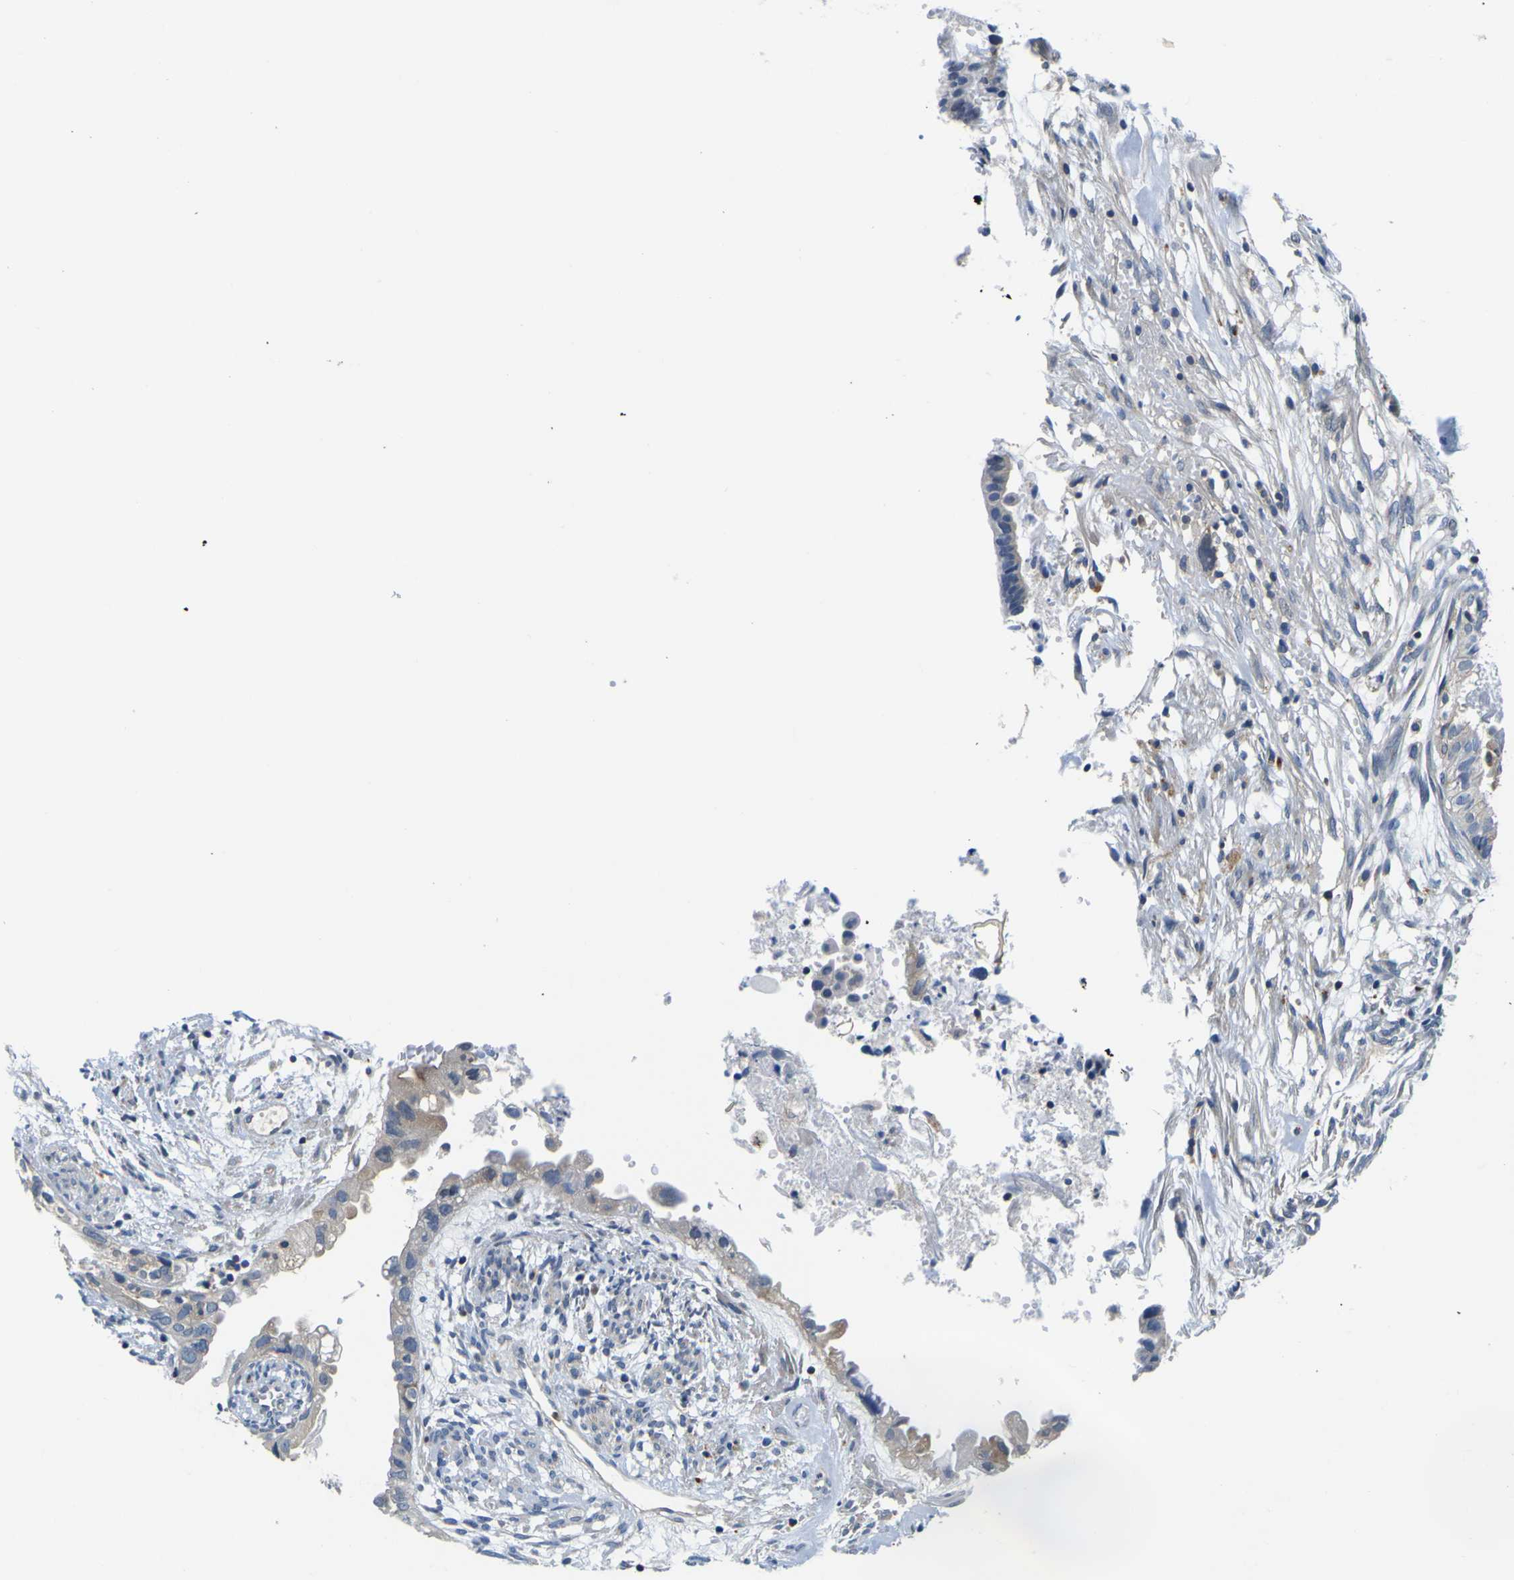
{"staining": {"intensity": "weak", "quantity": ">75%", "location": "cytoplasmic/membranous"}, "tissue": "cervical cancer", "cell_type": "Tumor cells", "image_type": "cancer", "snomed": [{"axis": "morphology", "description": "Normal tissue, NOS"}, {"axis": "morphology", "description": "Adenocarcinoma, NOS"}, {"axis": "topography", "description": "Cervix"}, {"axis": "topography", "description": "Endometrium"}], "caption": "Cervical adenocarcinoma tissue shows weak cytoplasmic/membranous positivity in approximately >75% of tumor cells", "gene": "TNIK", "patient": {"sex": "female", "age": 86}}